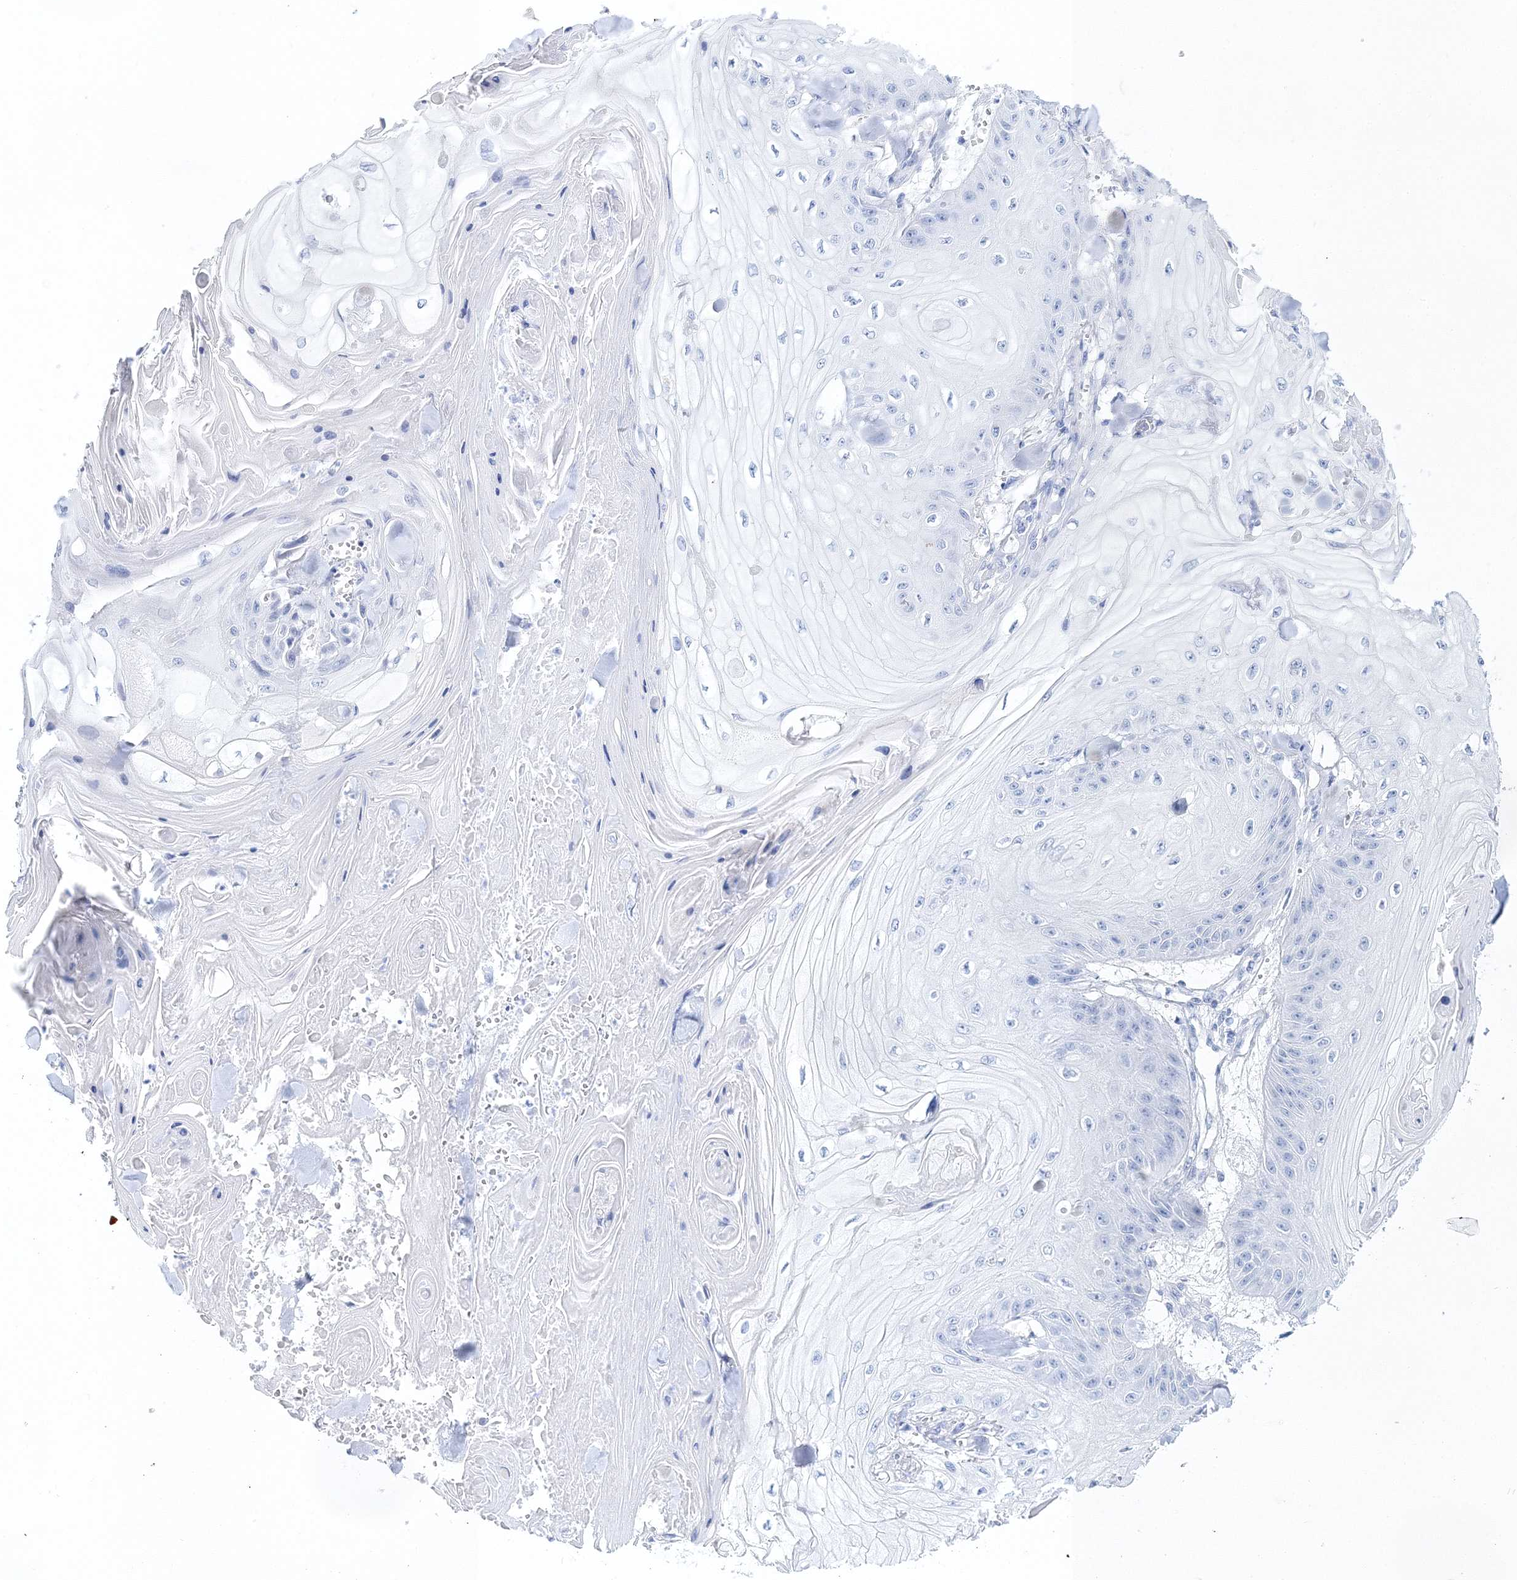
{"staining": {"intensity": "negative", "quantity": "none", "location": "none"}, "tissue": "skin cancer", "cell_type": "Tumor cells", "image_type": "cancer", "snomed": [{"axis": "morphology", "description": "Squamous cell carcinoma, NOS"}, {"axis": "topography", "description": "Skin"}], "caption": "Image shows no protein expression in tumor cells of squamous cell carcinoma (skin) tissue. (IHC, brightfield microscopy, high magnification).", "gene": "MYOZ2", "patient": {"sex": "male", "age": 74}}